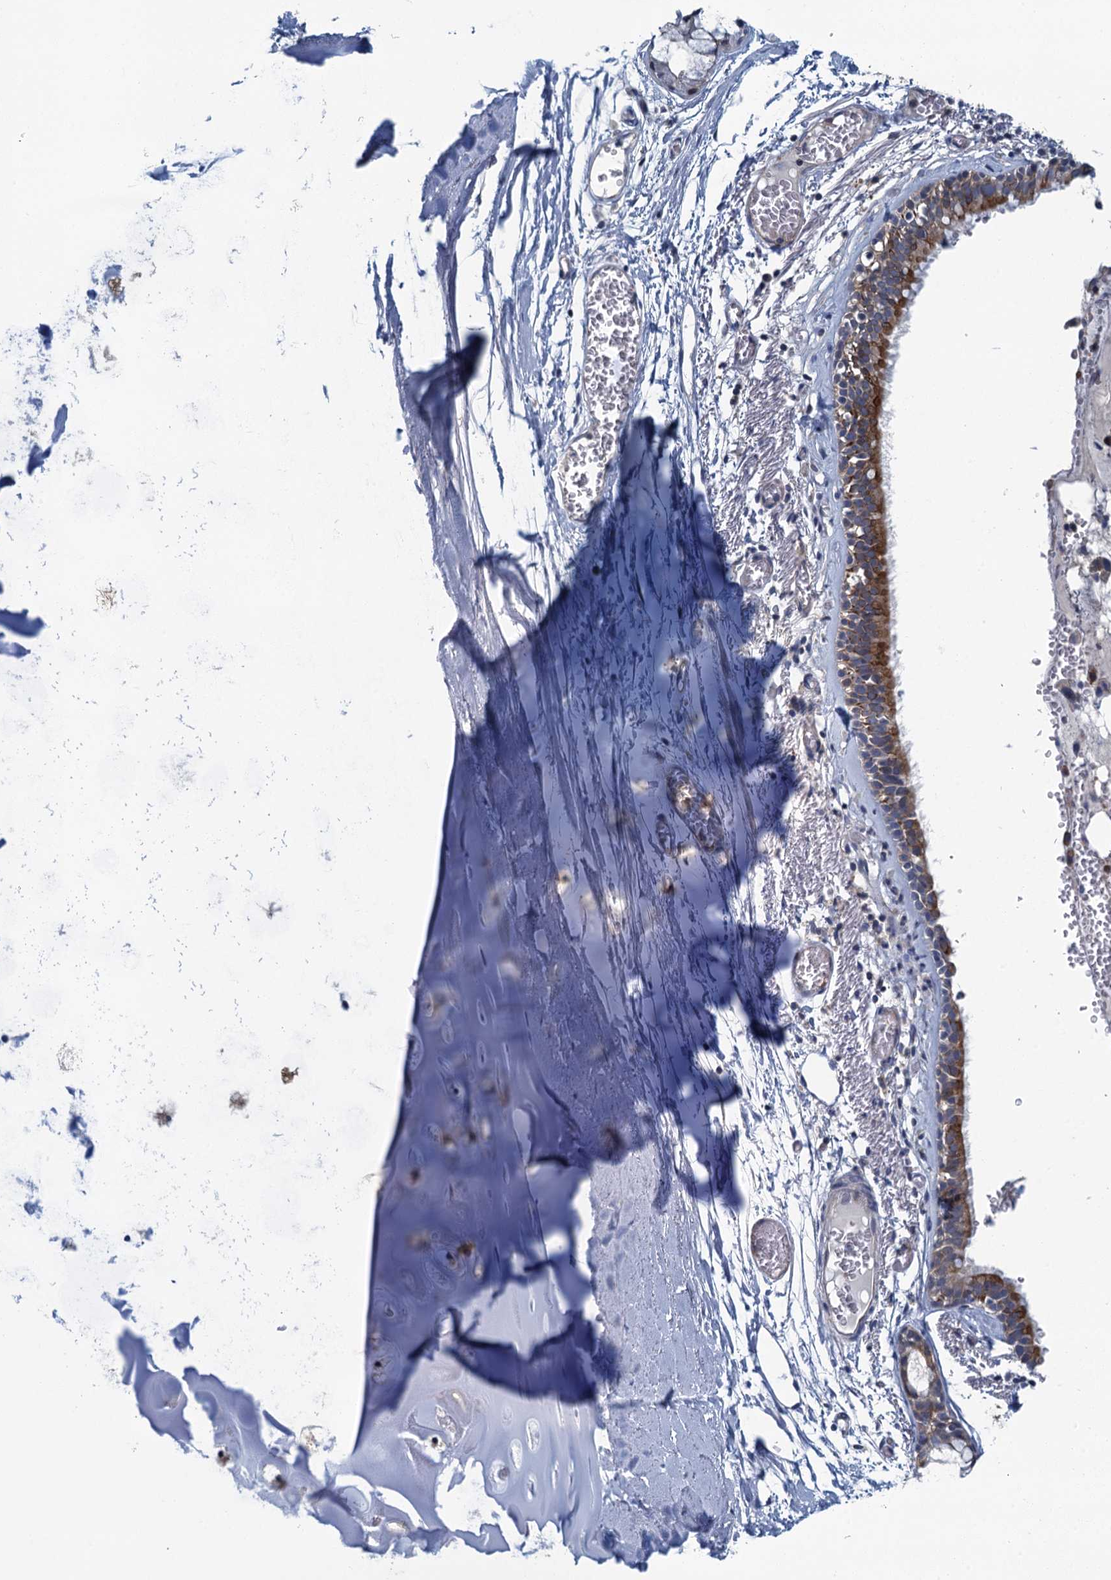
{"staining": {"intensity": "moderate", "quantity": "25%-75%", "location": "cytoplasmic/membranous"}, "tissue": "bronchus", "cell_type": "Respiratory epithelial cells", "image_type": "normal", "snomed": [{"axis": "morphology", "description": "Normal tissue, NOS"}, {"axis": "topography", "description": "Bronchus"}, {"axis": "topography", "description": "Lung"}], "caption": "IHC of unremarkable human bronchus exhibits medium levels of moderate cytoplasmic/membranous expression in approximately 25%-75% of respiratory epithelial cells.", "gene": "NCKAP1L", "patient": {"sex": "male", "age": 56}}